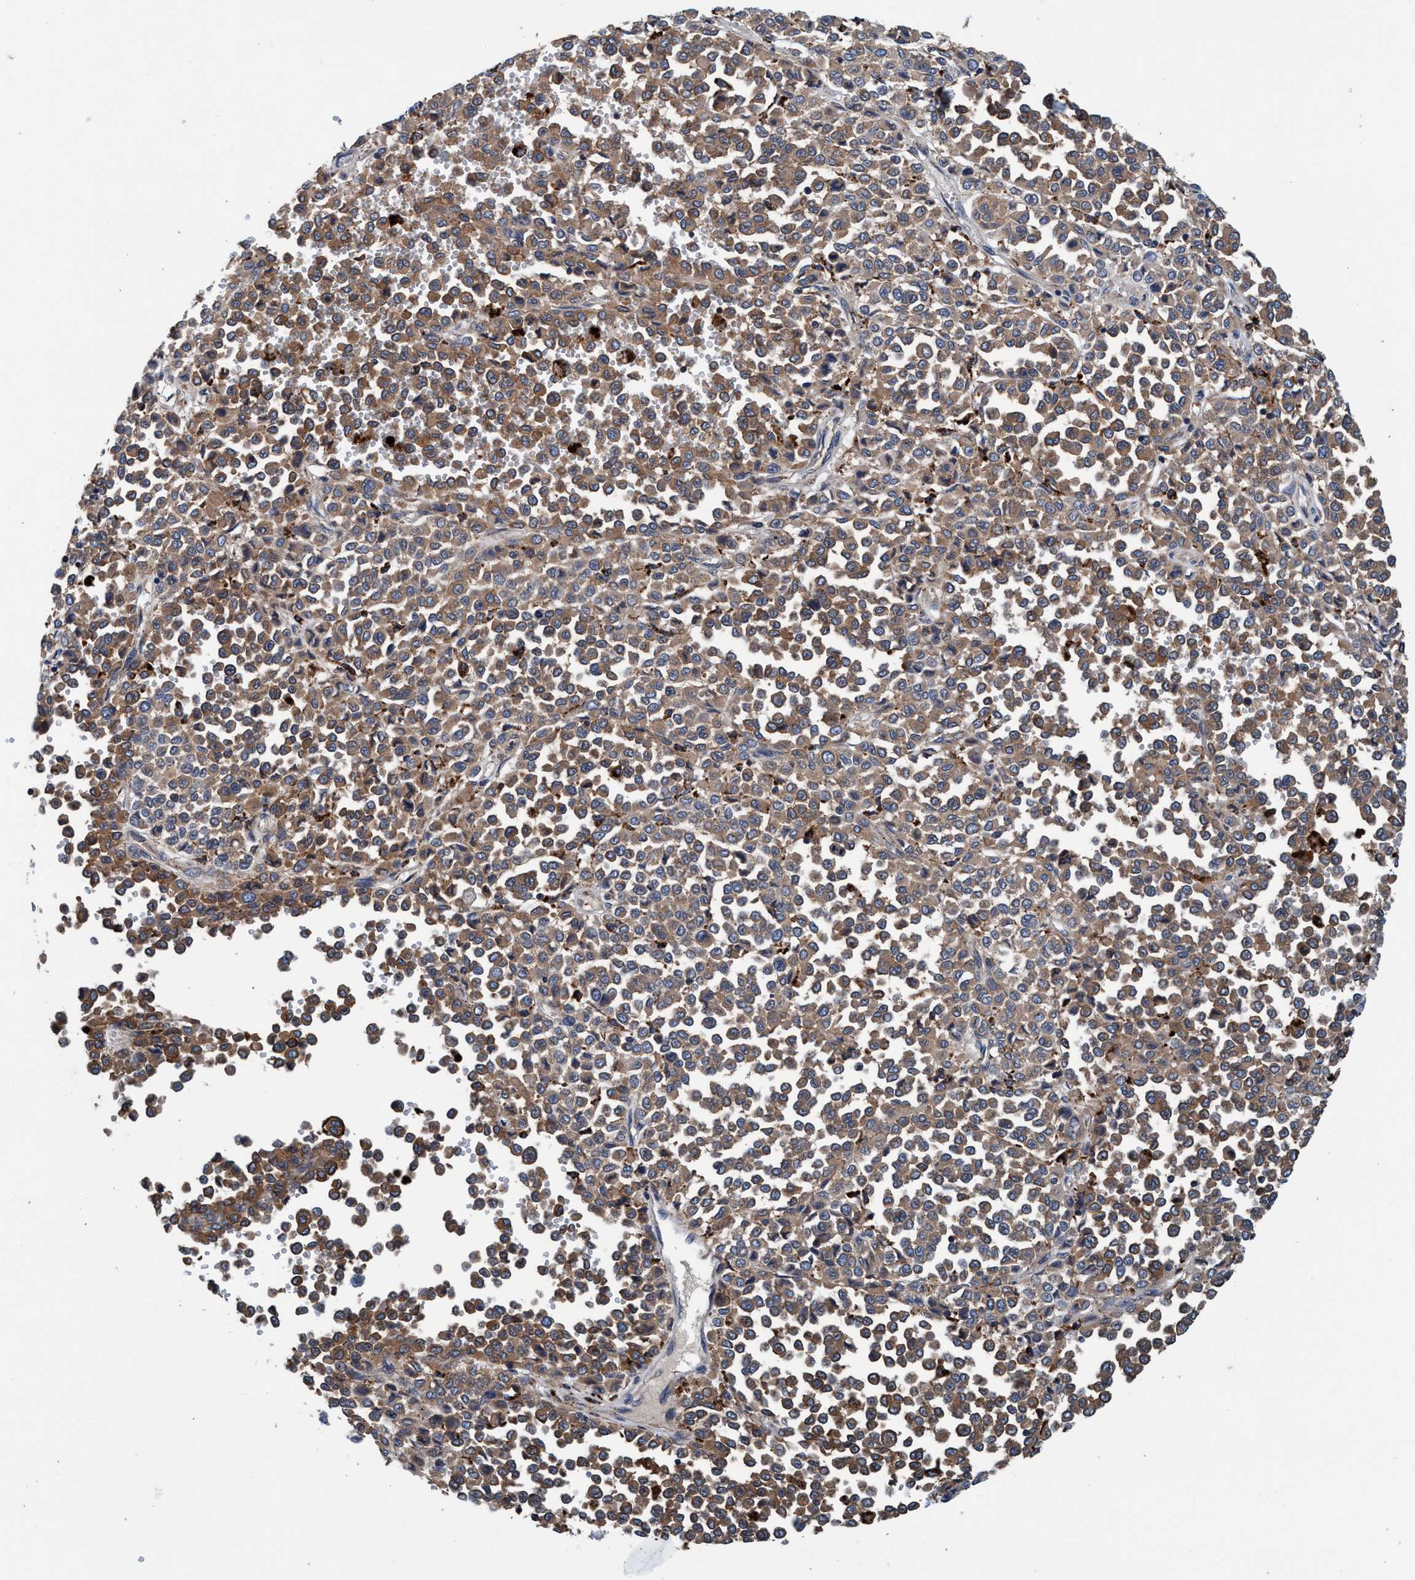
{"staining": {"intensity": "moderate", "quantity": ">75%", "location": "cytoplasmic/membranous"}, "tissue": "melanoma", "cell_type": "Tumor cells", "image_type": "cancer", "snomed": [{"axis": "morphology", "description": "Malignant melanoma, Metastatic site"}, {"axis": "topography", "description": "Pancreas"}], "caption": "Melanoma stained with DAB immunohistochemistry (IHC) displays medium levels of moderate cytoplasmic/membranous expression in about >75% of tumor cells. Immunohistochemistry (ihc) stains the protein in brown and the nuclei are stained blue.", "gene": "ENDOG", "patient": {"sex": "female", "age": 30}}